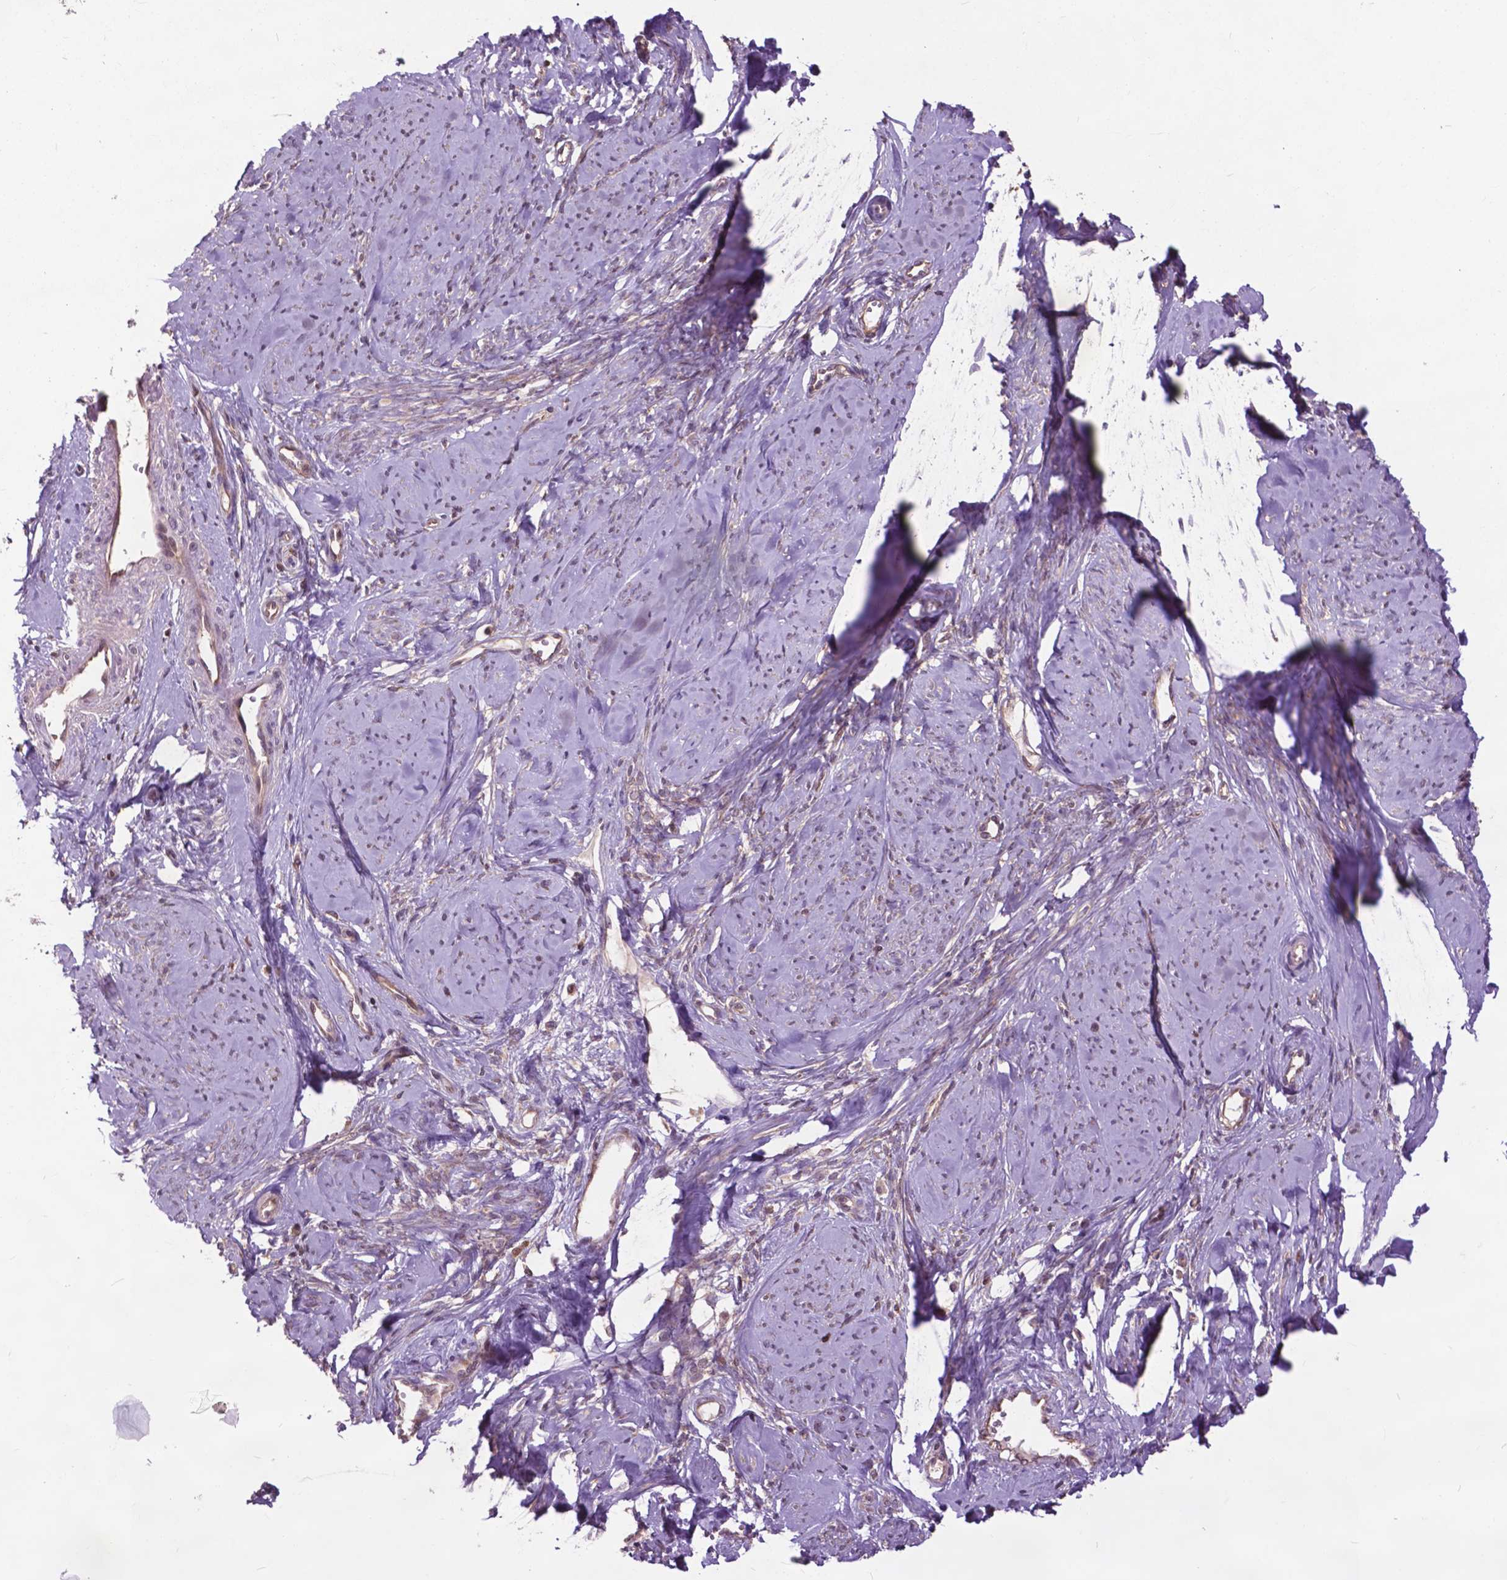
{"staining": {"intensity": "weak", "quantity": "25%-75%", "location": "cytoplasmic/membranous"}, "tissue": "smooth muscle", "cell_type": "Smooth muscle cells", "image_type": "normal", "snomed": [{"axis": "morphology", "description": "Normal tissue, NOS"}, {"axis": "topography", "description": "Smooth muscle"}], "caption": "Immunohistochemistry (DAB (3,3'-diaminobenzidine)) staining of unremarkable human smooth muscle reveals weak cytoplasmic/membranous protein expression in about 25%-75% of smooth muscle cells.", "gene": "ARAF", "patient": {"sex": "female", "age": 48}}